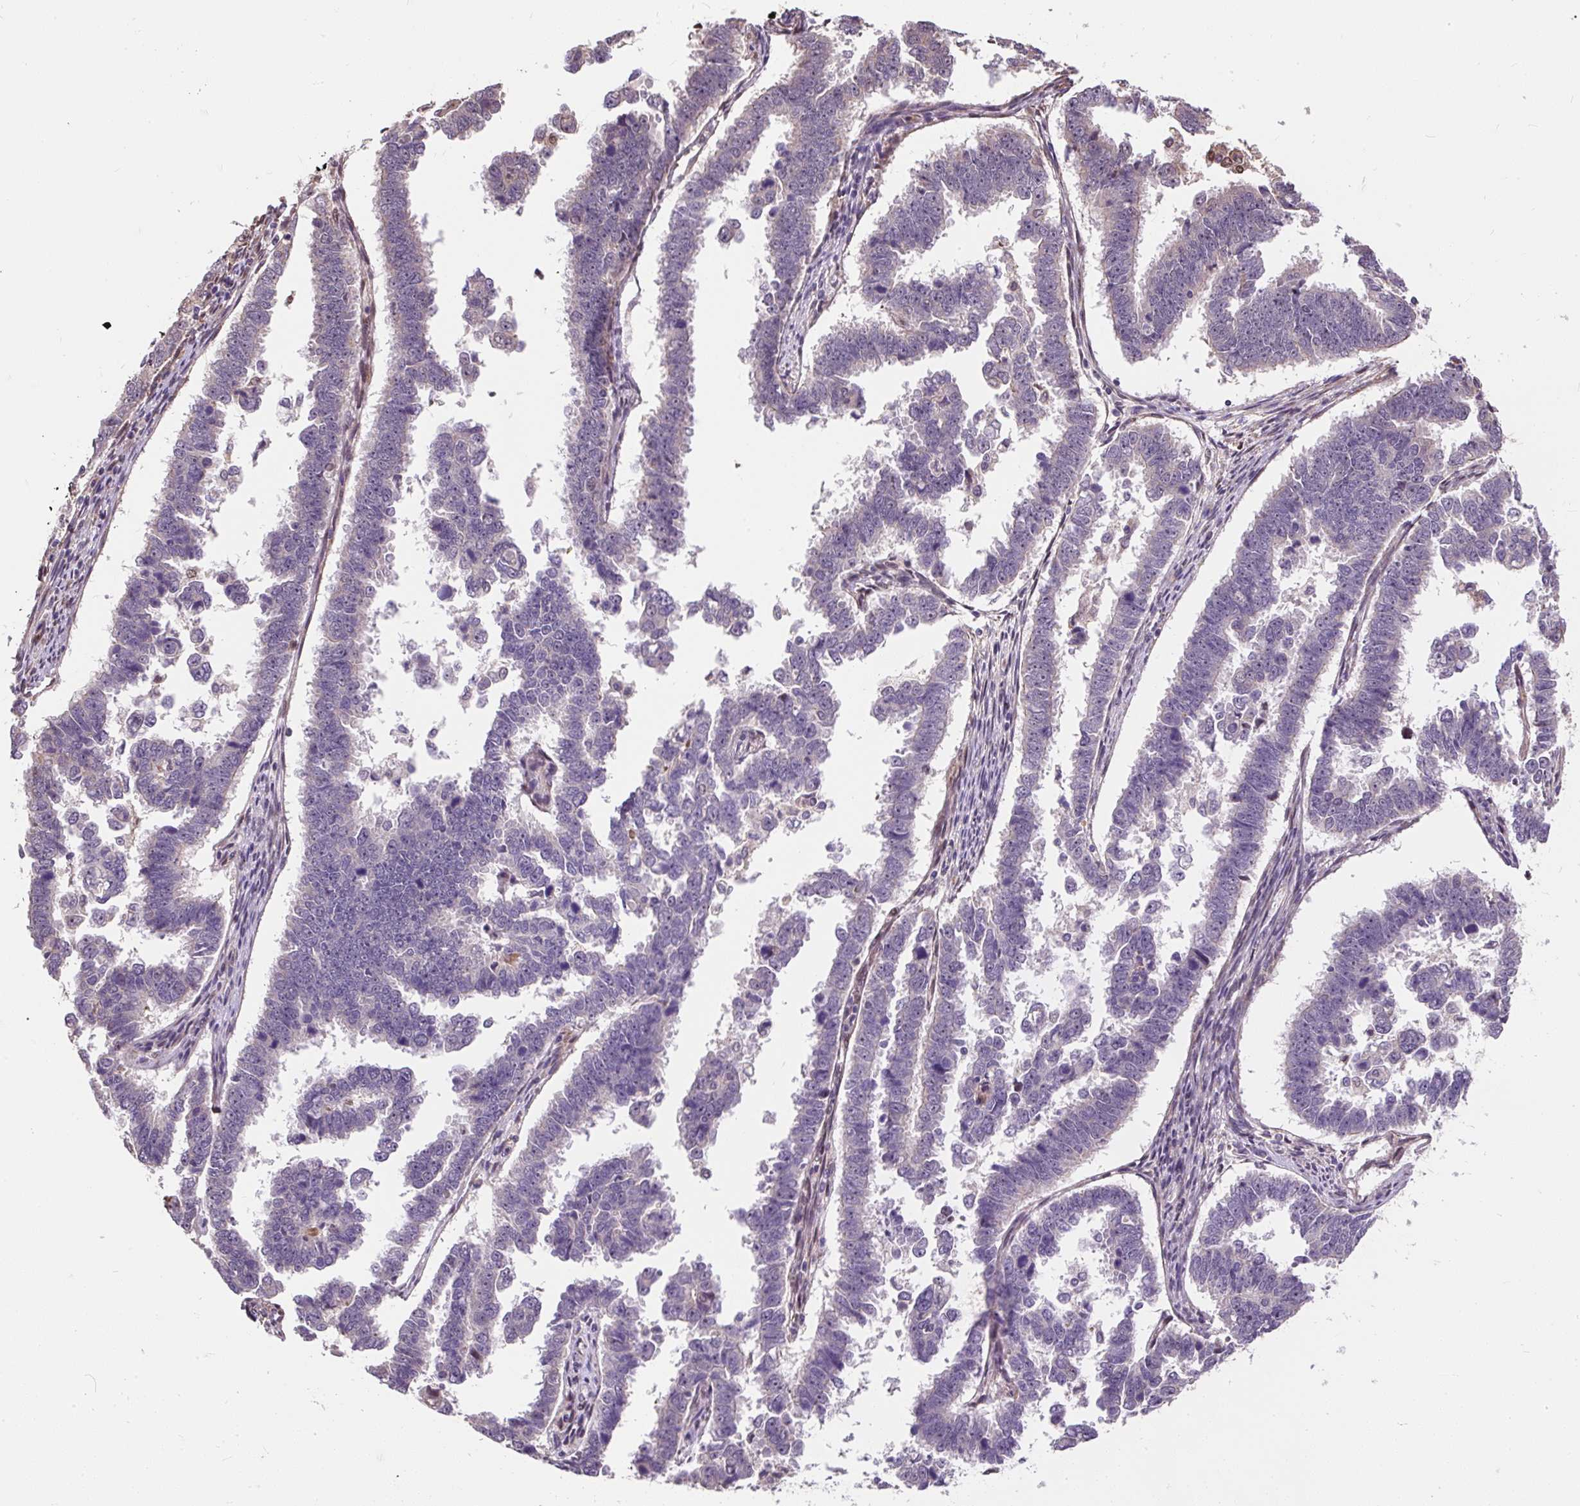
{"staining": {"intensity": "negative", "quantity": "none", "location": "none"}, "tissue": "endometrial cancer", "cell_type": "Tumor cells", "image_type": "cancer", "snomed": [{"axis": "morphology", "description": "Adenocarcinoma, NOS"}, {"axis": "topography", "description": "Endometrium"}], "caption": "IHC of human endometrial adenocarcinoma displays no staining in tumor cells.", "gene": "PUS7L", "patient": {"sex": "female", "age": 75}}